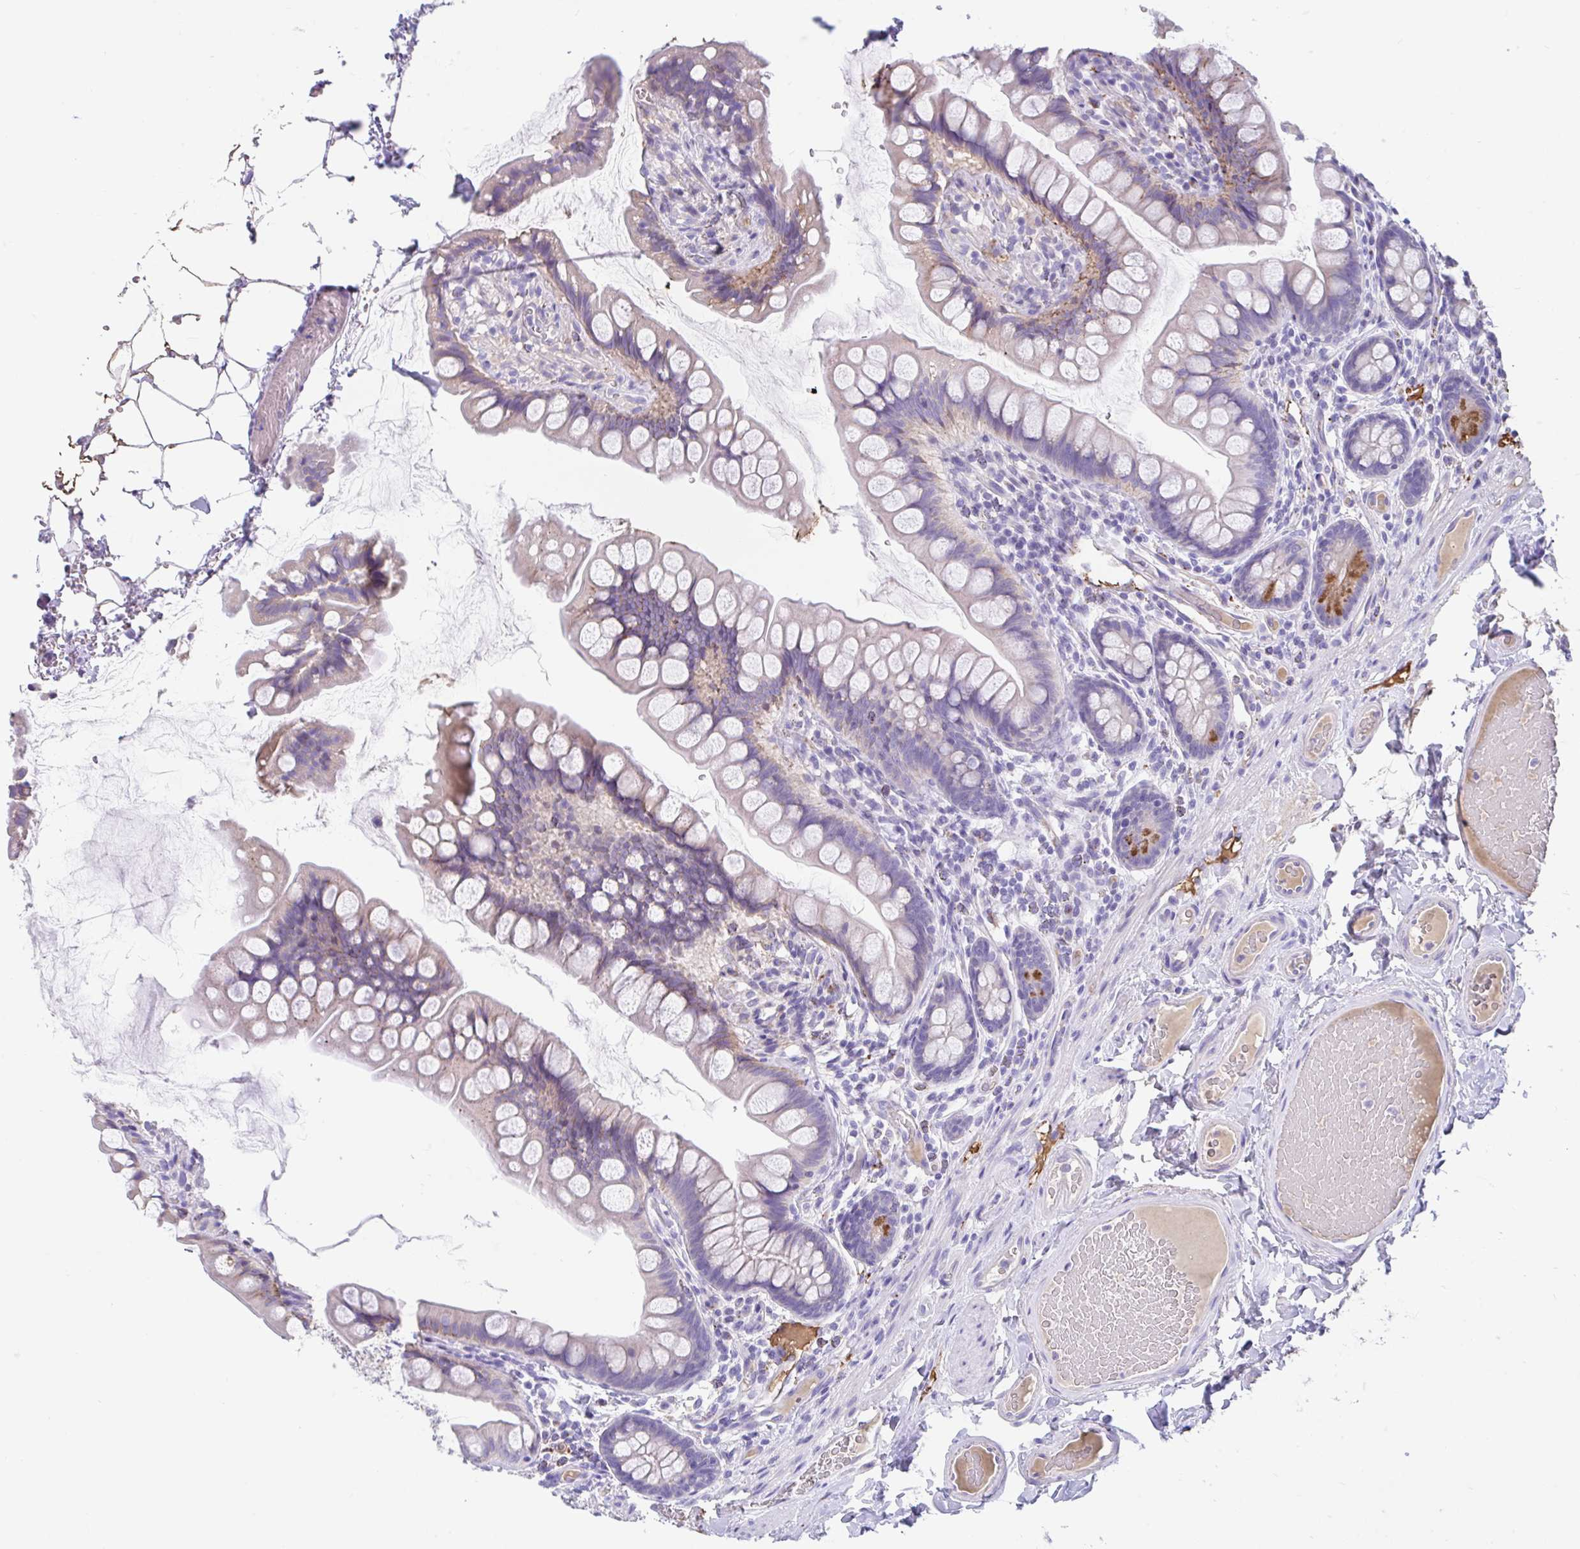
{"staining": {"intensity": "moderate", "quantity": "25%-75%", "location": "cytoplasmic/membranous"}, "tissue": "small intestine", "cell_type": "Glandular cells", "image_type": "normal", "snomed": [{"axis": "morphology", "description": "Normal tissue, NOS"}, {"axis": "topography", "description": "Small intestine"}], "caption": "Immunohistochemical staining of unremarkable human small intestine exhibits moderate cytoplasmic/membranous protein positivity in approximately 25%-75% of glandular cells. The staining is performed using DAB brown chromogen to label protein expression. The nuclei are counter-stained blue using hematoxylin.", "gene": "CCSAP", "patient": {"sex": "male", "age": 70}}